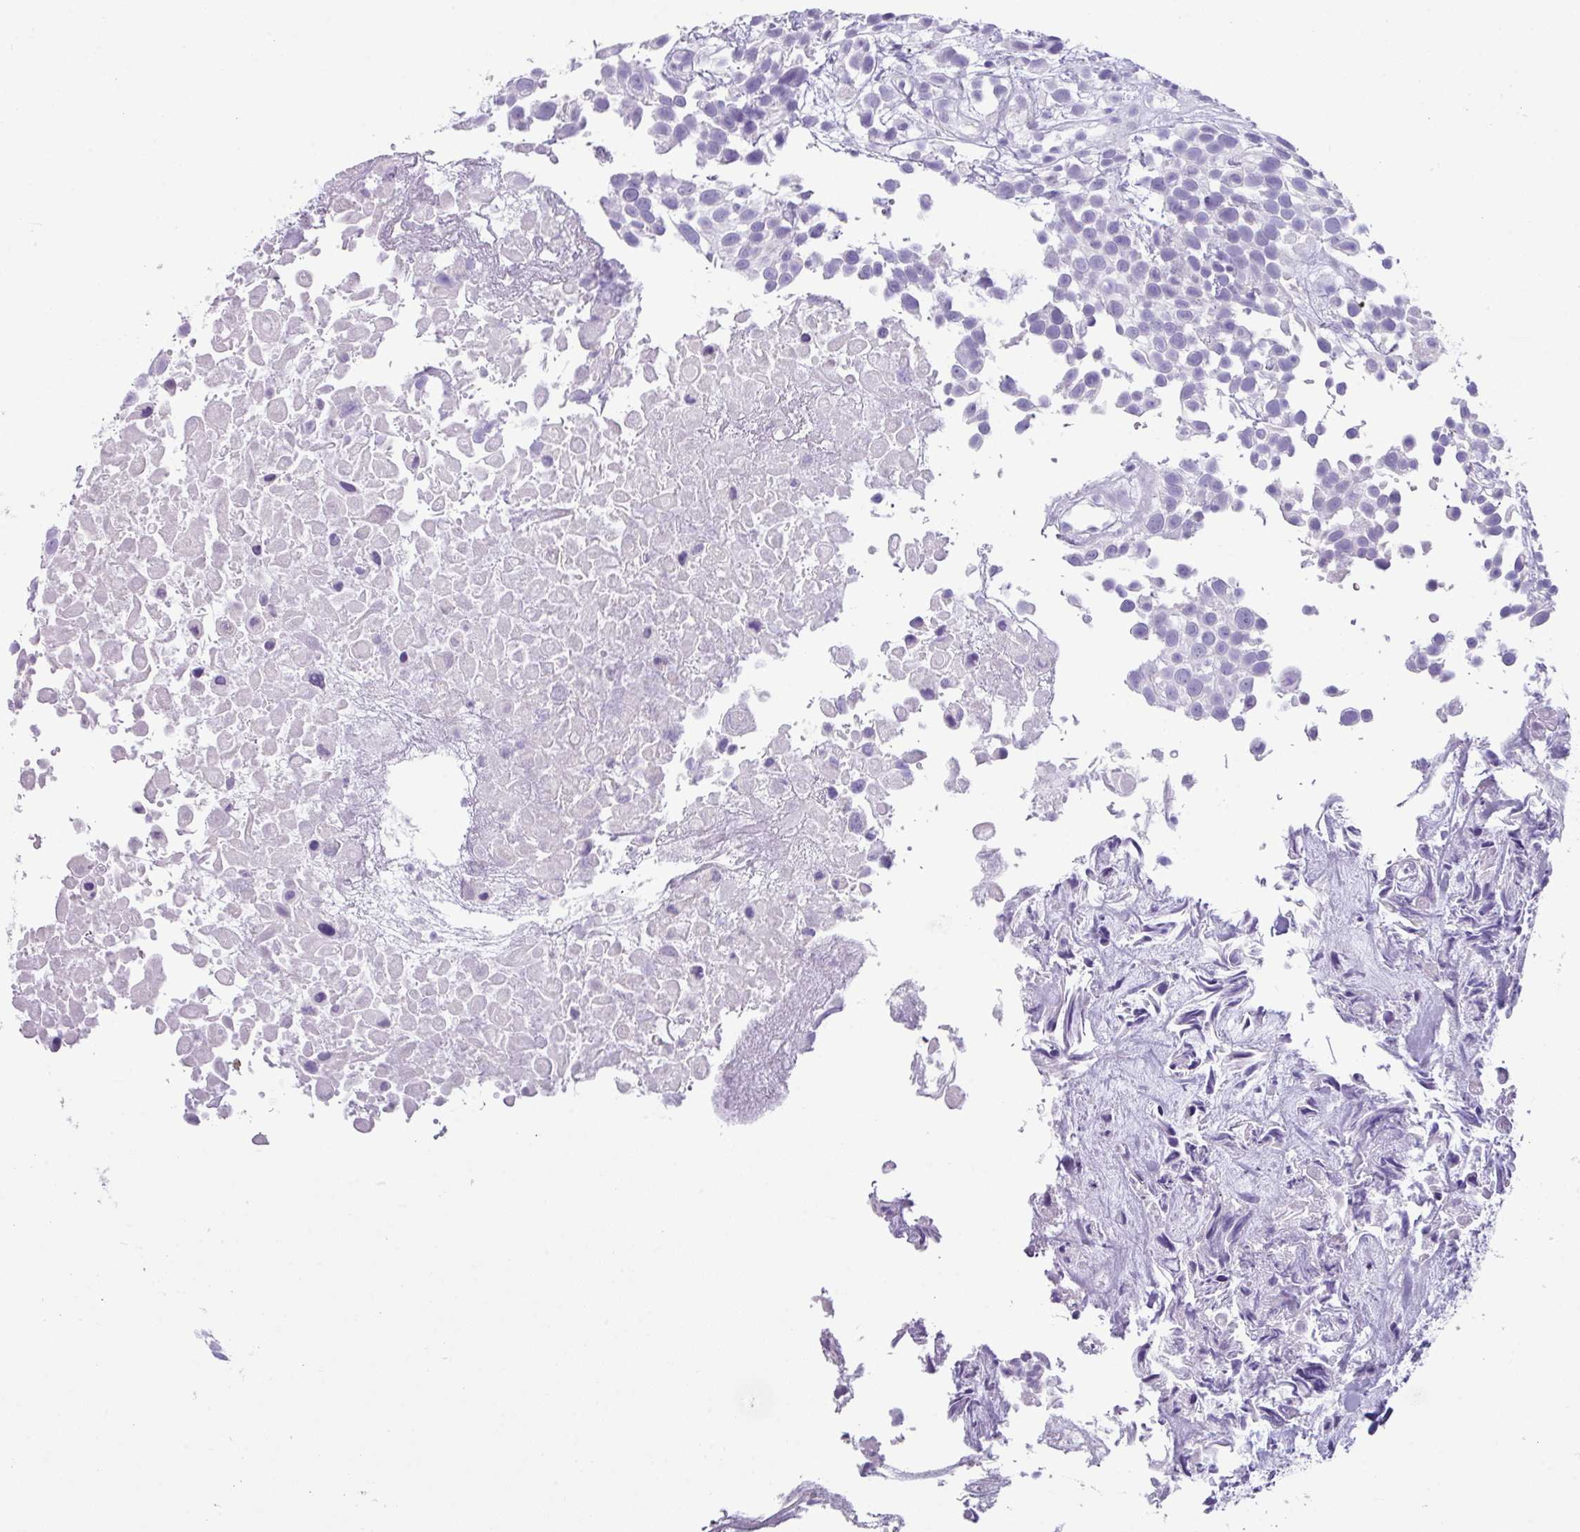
{"staining": {"intensity": "negative", "quantity": "none", "location": "none"}, "tissue": "urothelial cancer", "cell_type": "Tumor cells", "image_type": "cancer", "snomed": [{"axis": "morphology", "description": "Urothelial carcinoma, High grade"}, {"axis": "topography", "description": "Urinary bladder"}], "caption": "DAB immunohistochemical staining of human high-grade urothelial carcinoma shows no significant staining in tumor cells.", "gene": "NCCRP1", "patient": {"sex": "male", "age": 56}}